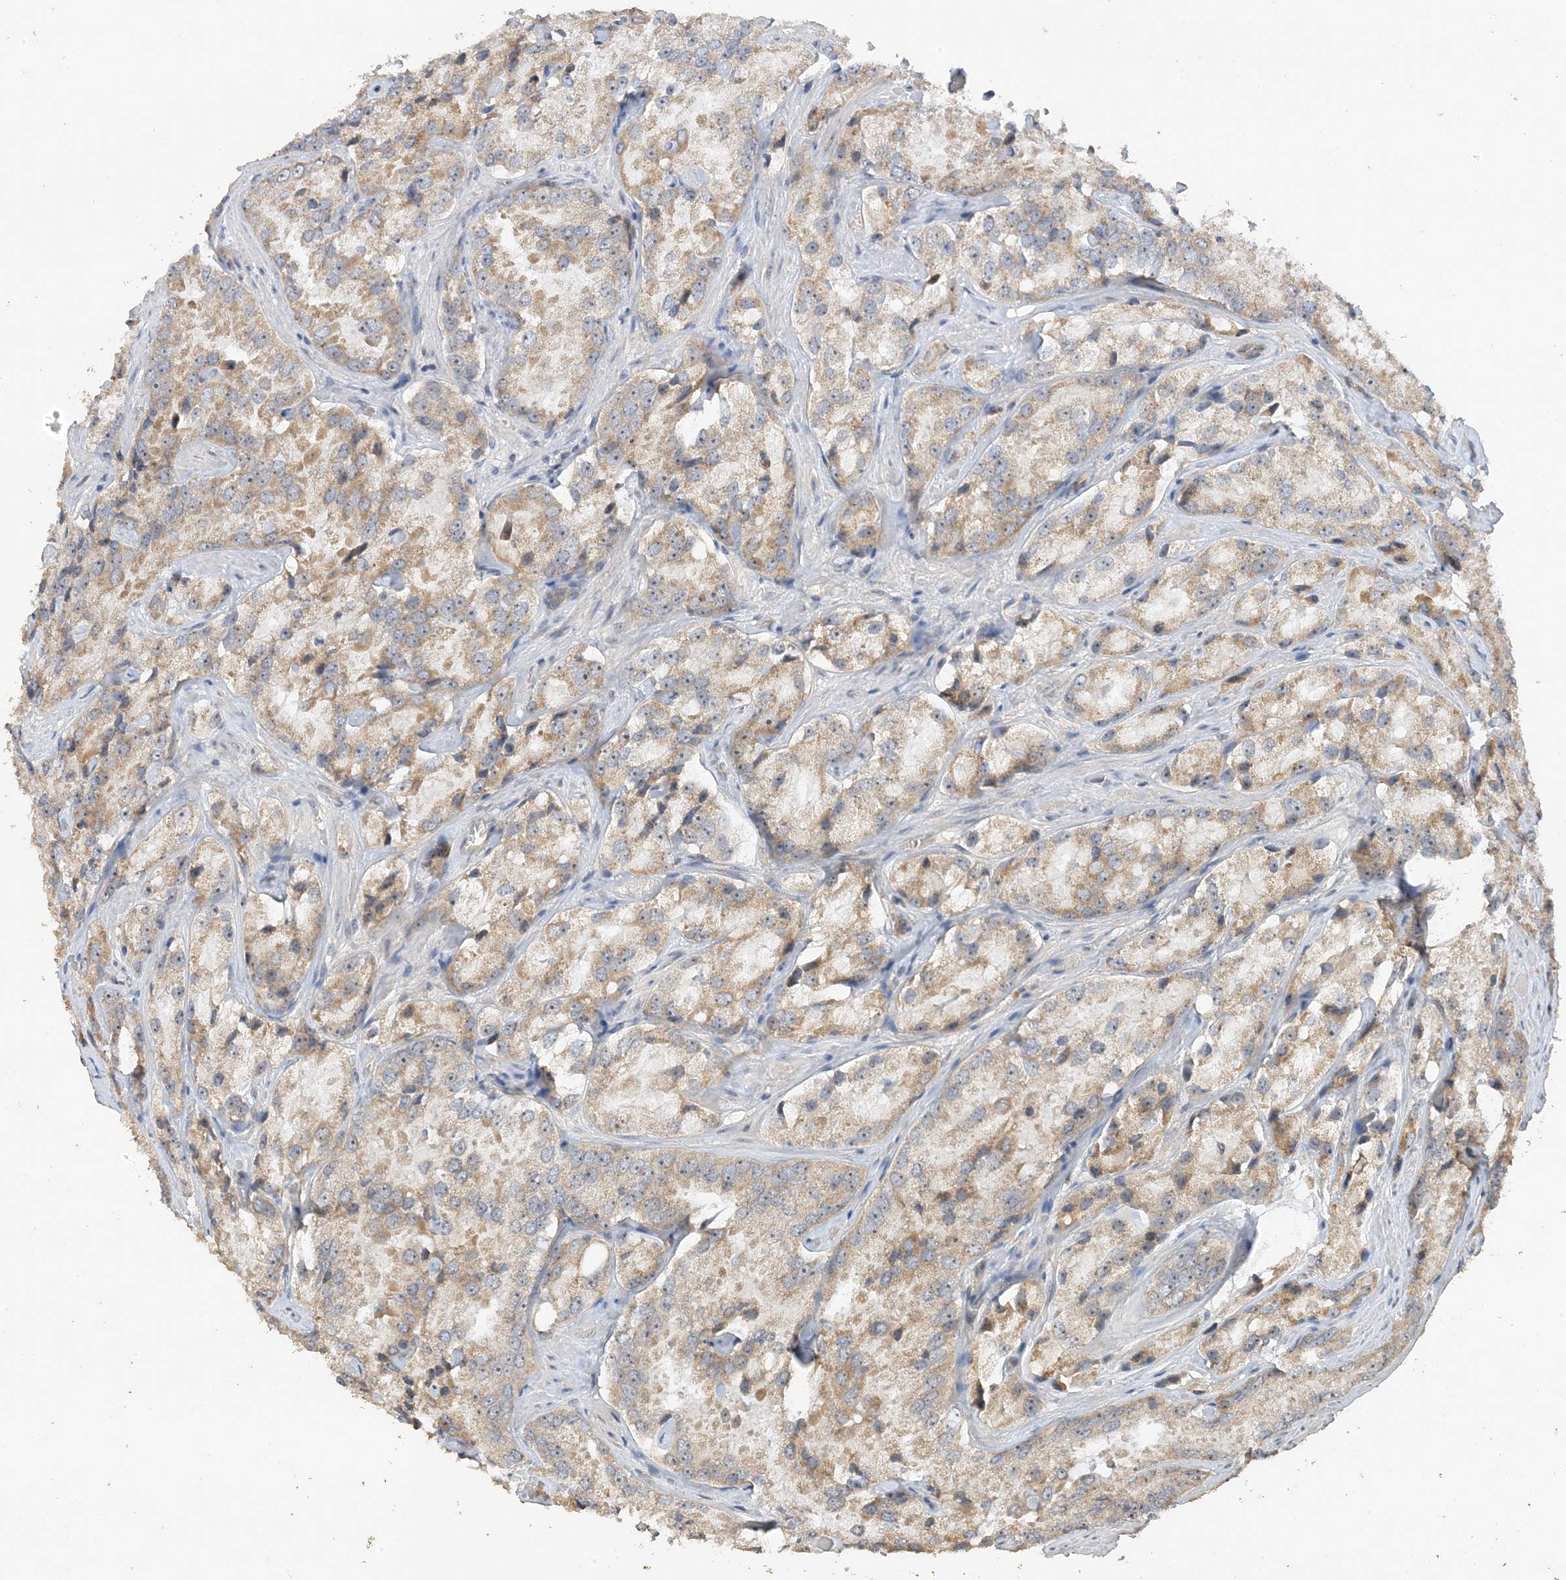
{"staining": {"intensity": "weak", "quantity": ">75%", "location": "cytoplasmic/membranous"}, "tissue": "prostate cancer", "cell_type": "Tumor cells", "image_type": "cancer", "snomed": [{"axis": "morphology", "description": "Adenocarcinoma, High grade"}, {"axis": "topography", "description": "Prostate"}], "caption": "A brown stain shows weak cytoplasmic/membranous expression of a protein in adenocarcinoma (high-grade) (prostate) tumor cells. (DAB (3,3'-diaminobenzidine) IHC with brightfield microscopy, high magnification).", "gene": "DDX18", "patient": {"sex": "male", "age": 66}}